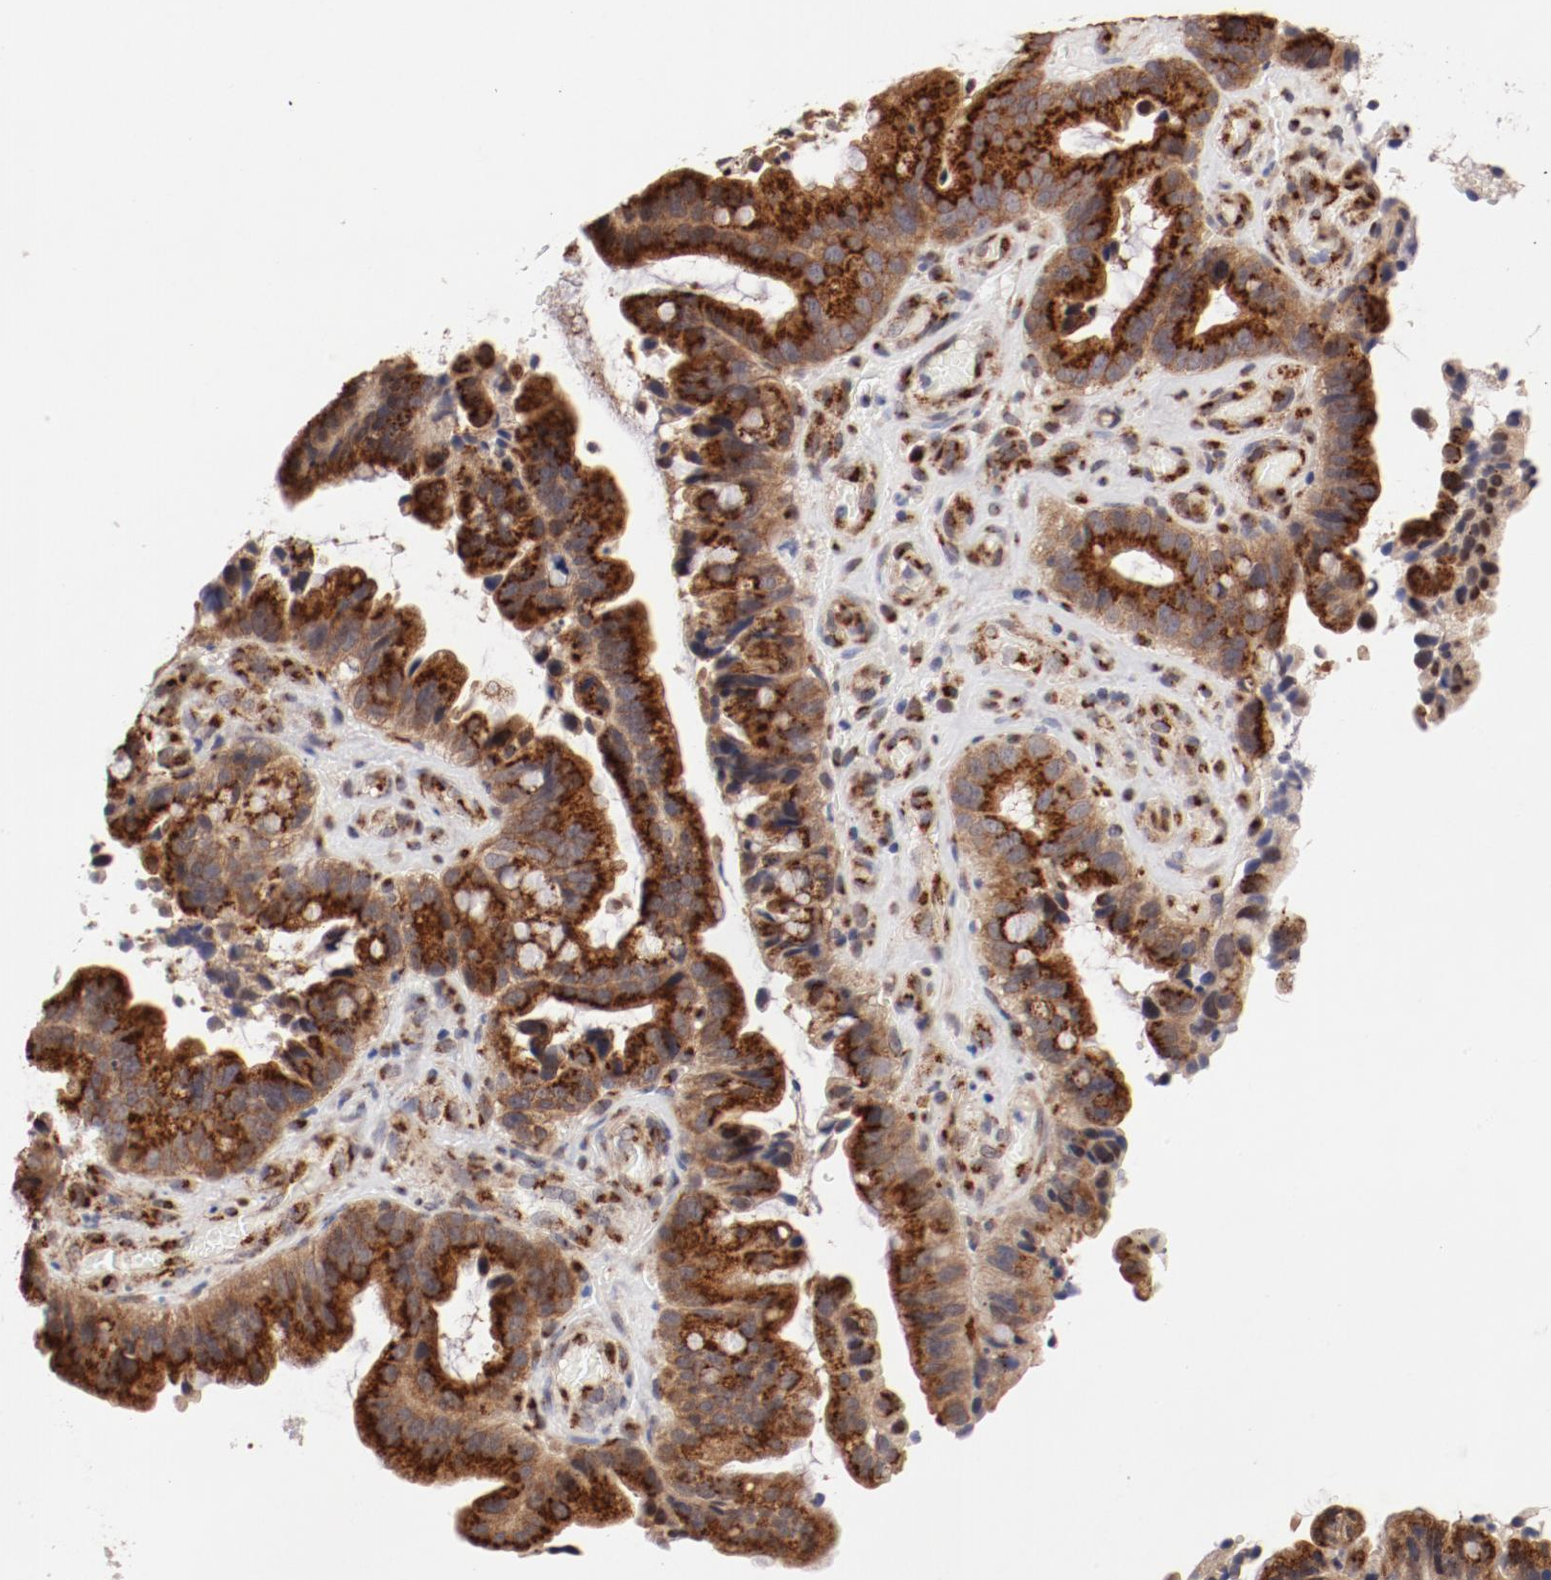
{"staining": {"intensity": "strong", "quantity": ">75%", "location": "cytoplasmic/membranous"}, "tissue": "pancreatic cancer", "cell_type": "Tumor cells", "image_type": "cancer", "snomed": [{"axis": "morphology", "description": "Adenocarcinoma, NOS"}, {"axis": "topography", "description": "Pancreas"}], "caption": "About >75% of tumor cells in pancreatic cancer (adenocarcinoma) exhibit strong cytoplasmic/membranous protein staining as visualized by brown immunohistochemical staining.", "gene": "RPL12", "patient": {"sex": "male", "age": 82}}